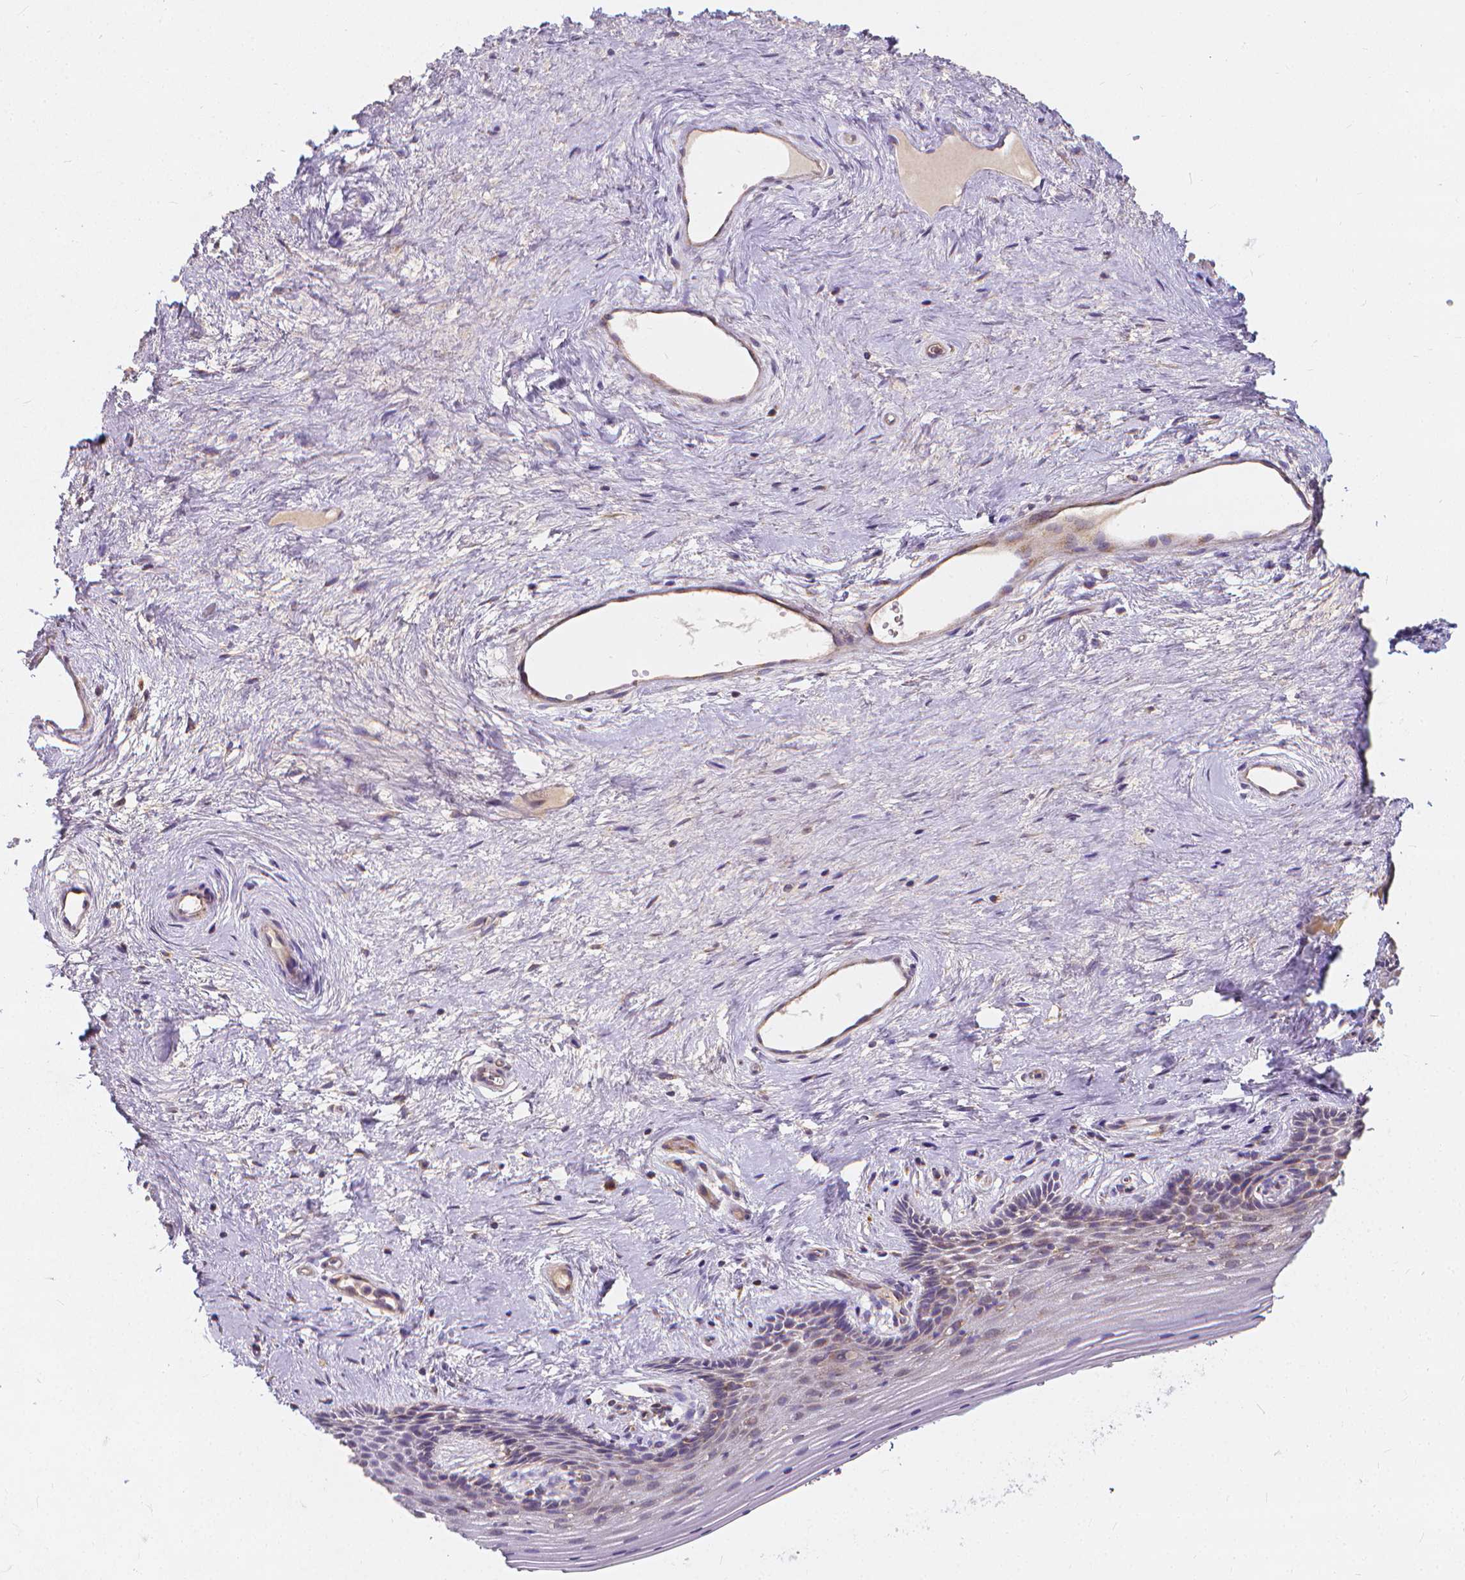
{"staining": {"intensity": "negative", "quantity": "none", "location": "none"}, "tissue": "vagina", "cell_type": "Squamous epithelial cells", "image_type": "normal", "snomed": [{"axis": "morphology", "description": "Normal tissue, NOS"}, {"axis": "topography", "description": "Vagina"}], "caption": "Squamous epithelial cells are negative for protein expression in normal human vagina. (Stains: DAB (3,3'-diaminobenzidine) immunohistochemistry (IHC) with hematoxylin counter stain, Microscopy: brightfield microscopy at high magnification).", "gene": "SNCAIP", "patient": {"sex": "female", "age": 45}}